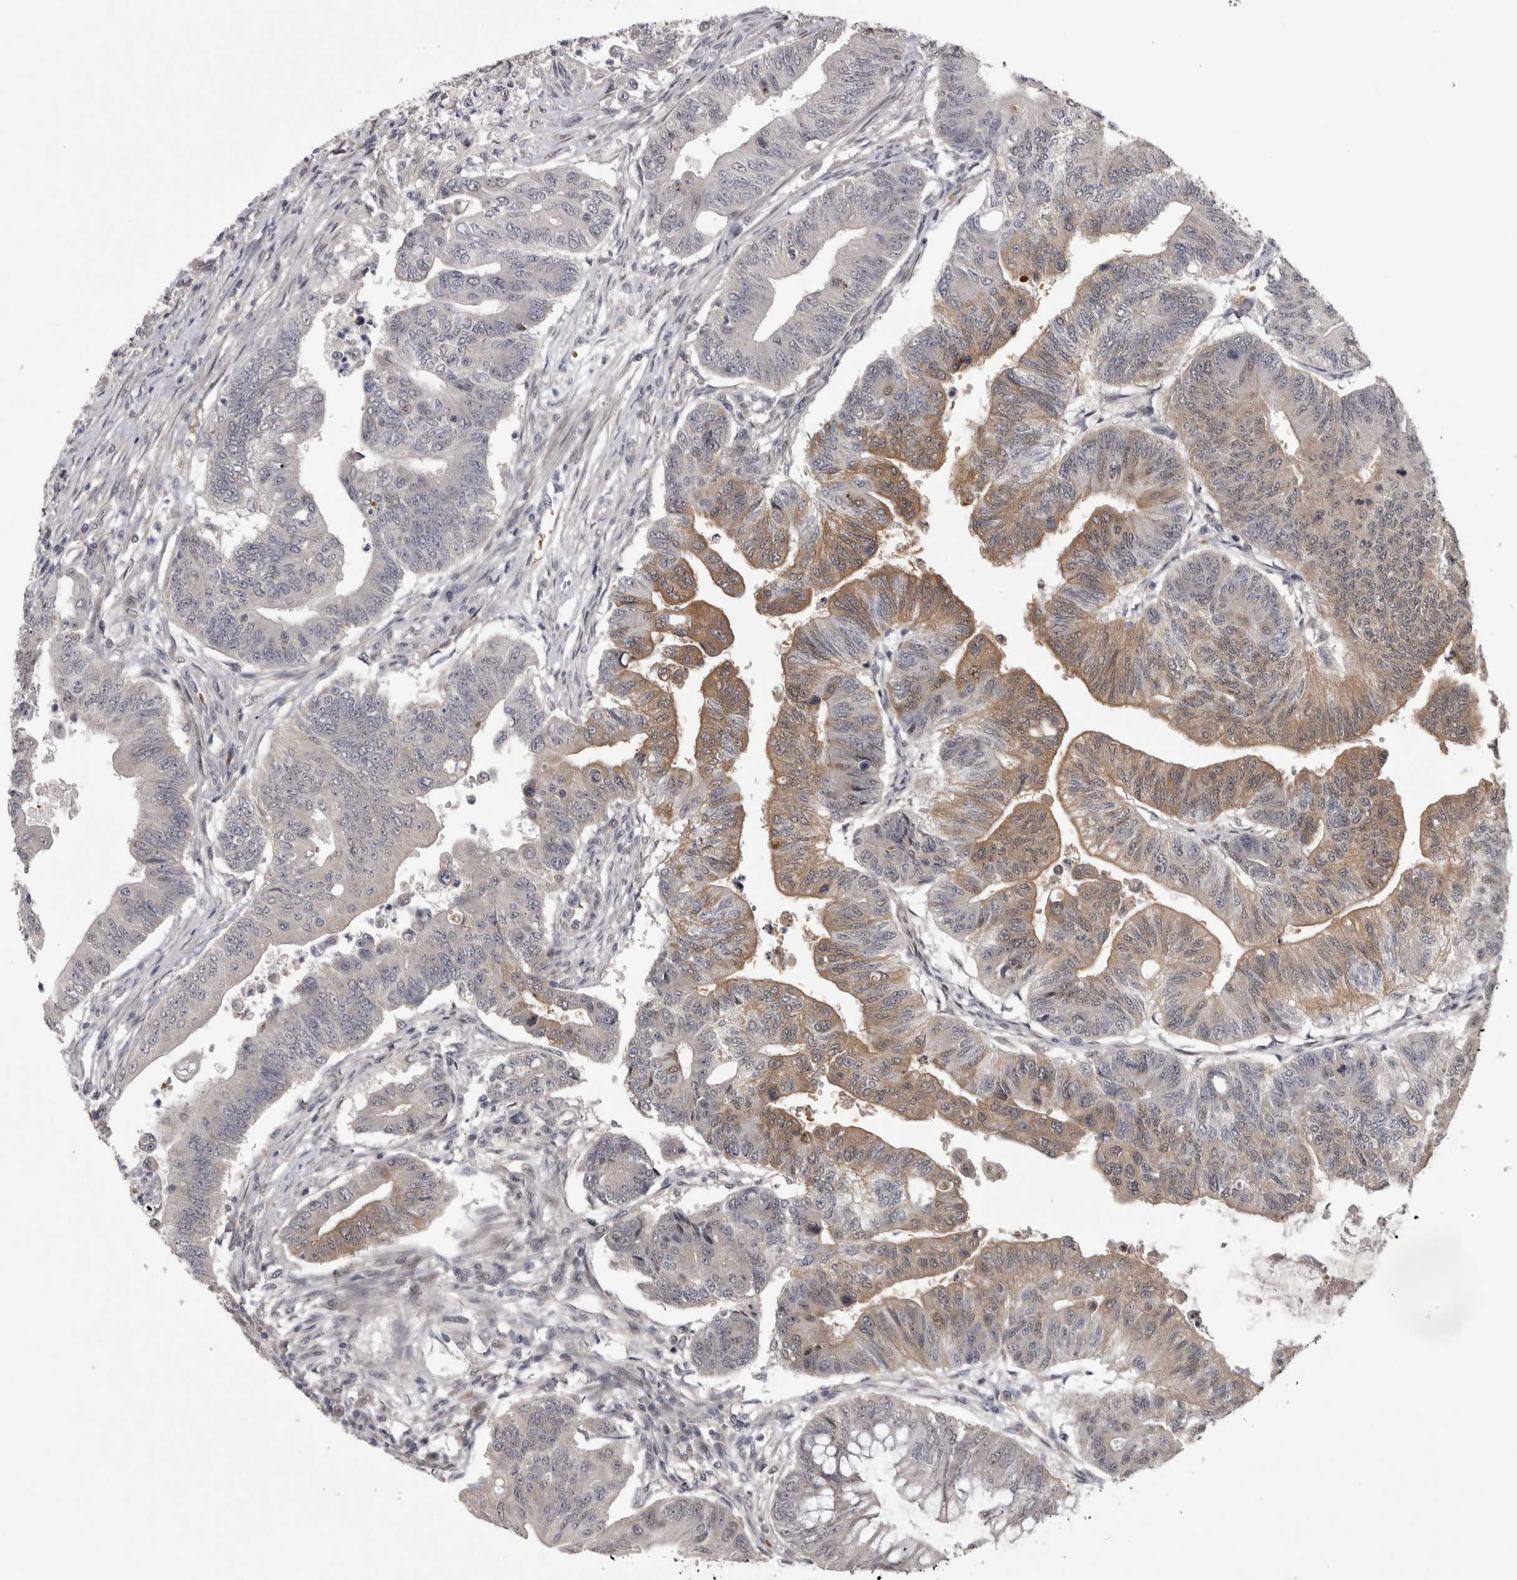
{"staining": {"intensity": "moderate", "quantity": "<25%", "location": "cytoplasmic/membranous"}, "tissue": "colorectal cancer", "cell_type": "Tumor cells", "image_type": "cancer", "snomed": [{"axis": "morphology", "description": "Adenoma, NOS"}, {"axis": "morphology", "description": "Adenocarcinoma, NOS"}, {"axis": "topography", "description": "Colon"}], "caption": "This is an image of IHC staining of adenocarcinoma (colorectal), which shows moderate expression in the cytoplasmic/membranous of tumor cells.", "gene": "IFI44", "patient": {"sex": "male", "age": 79}}